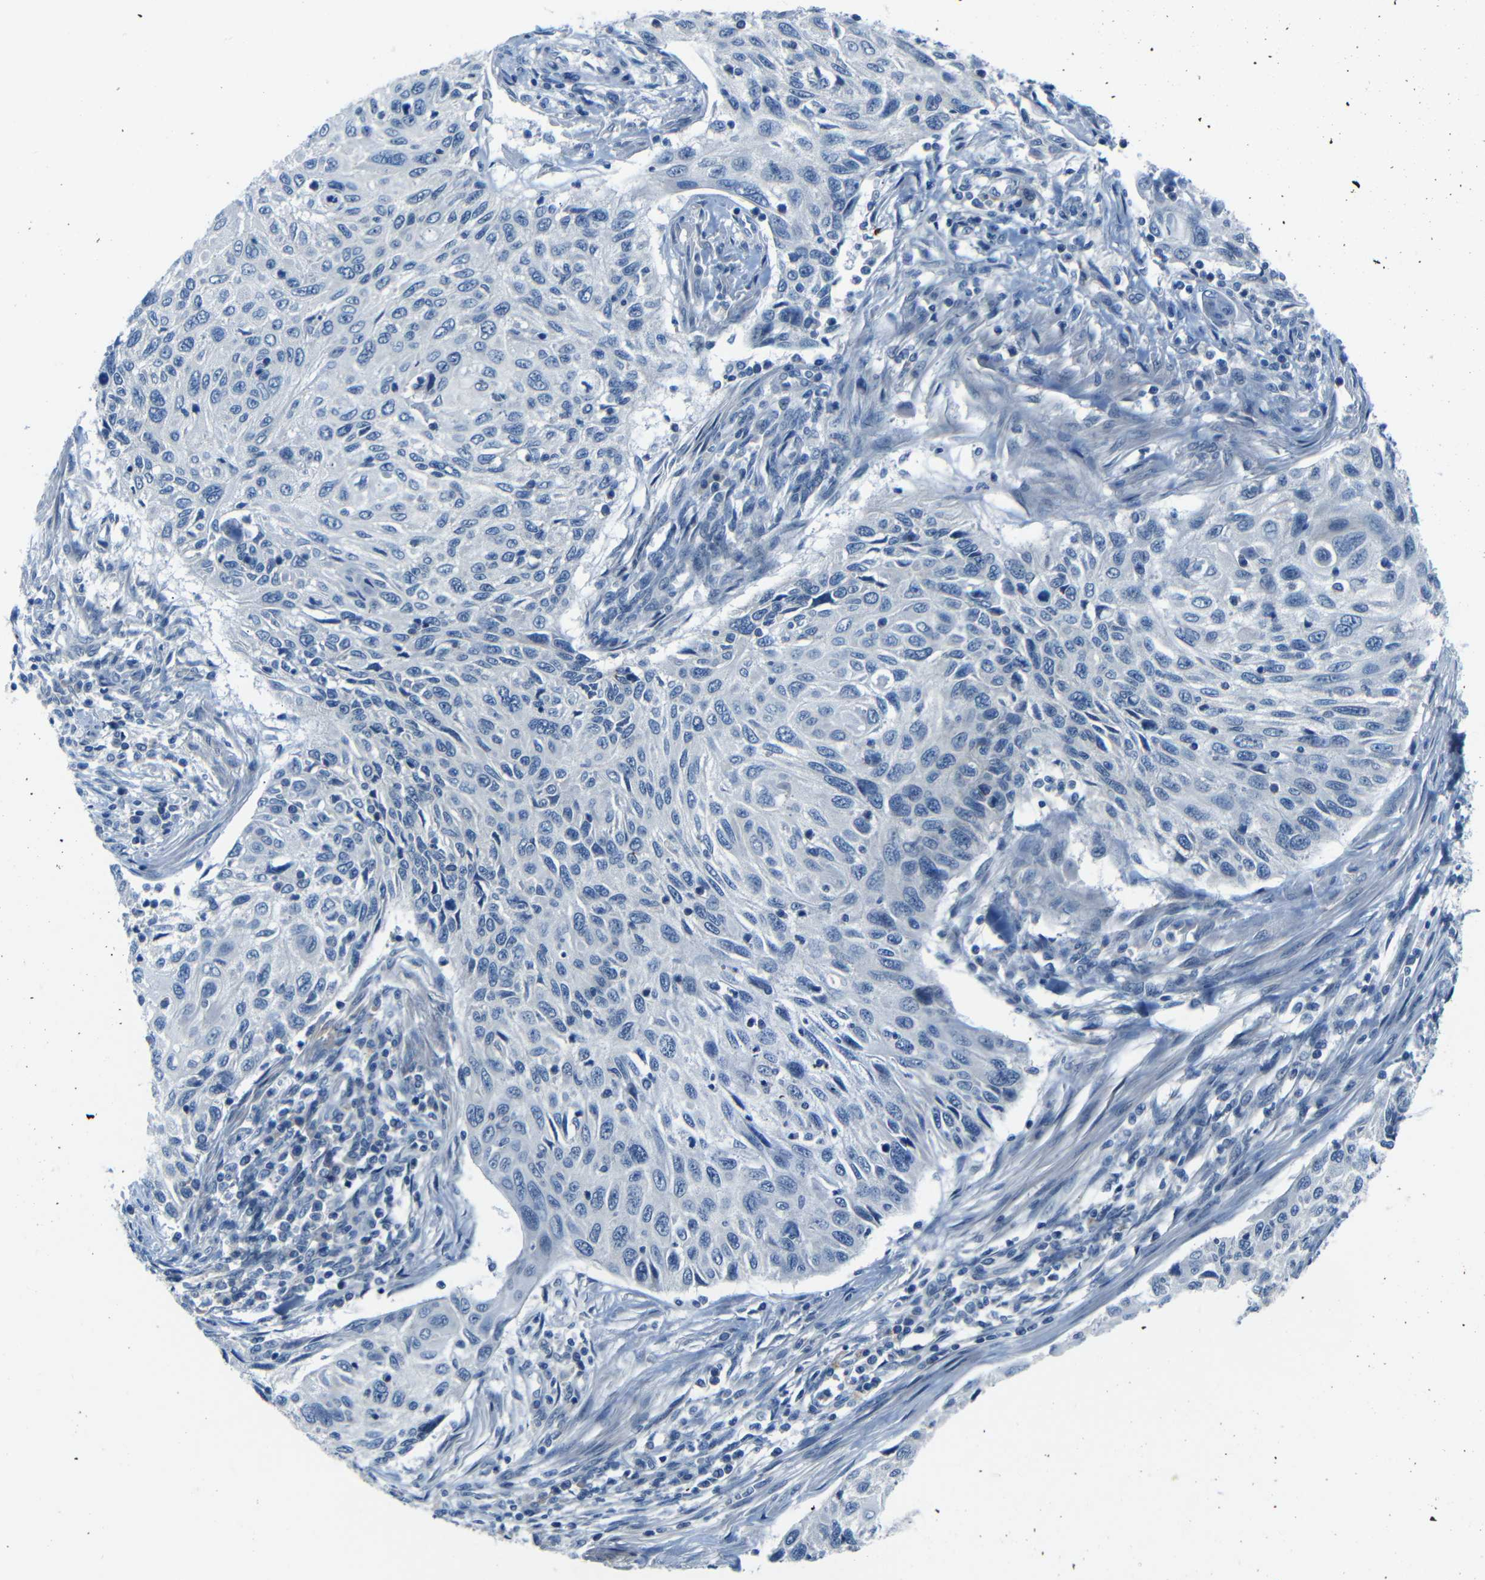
{"staining": {"intensity": "negative", "quantity": "none", "location": "none"}, "tissue": "cervical cancer", "cell_type": "Tumor cells", "image_type": "cancer", "snomed": [{"axis": "morphology", "description": "Squamous cell carcinoma, NOS"}, {"axis": "topography", "description": "Cervix"}], "caption": "Immunohistochemistry histopathology image of neoplastic tissue: human squamous cell carcinoma (cervical) stained with DAB (3,3'-diaminobenzidine) demonstrates no significant protein staining in tumor cells.", "gene": "ANK3", "patient": {"sex": "female", "age": 70}}